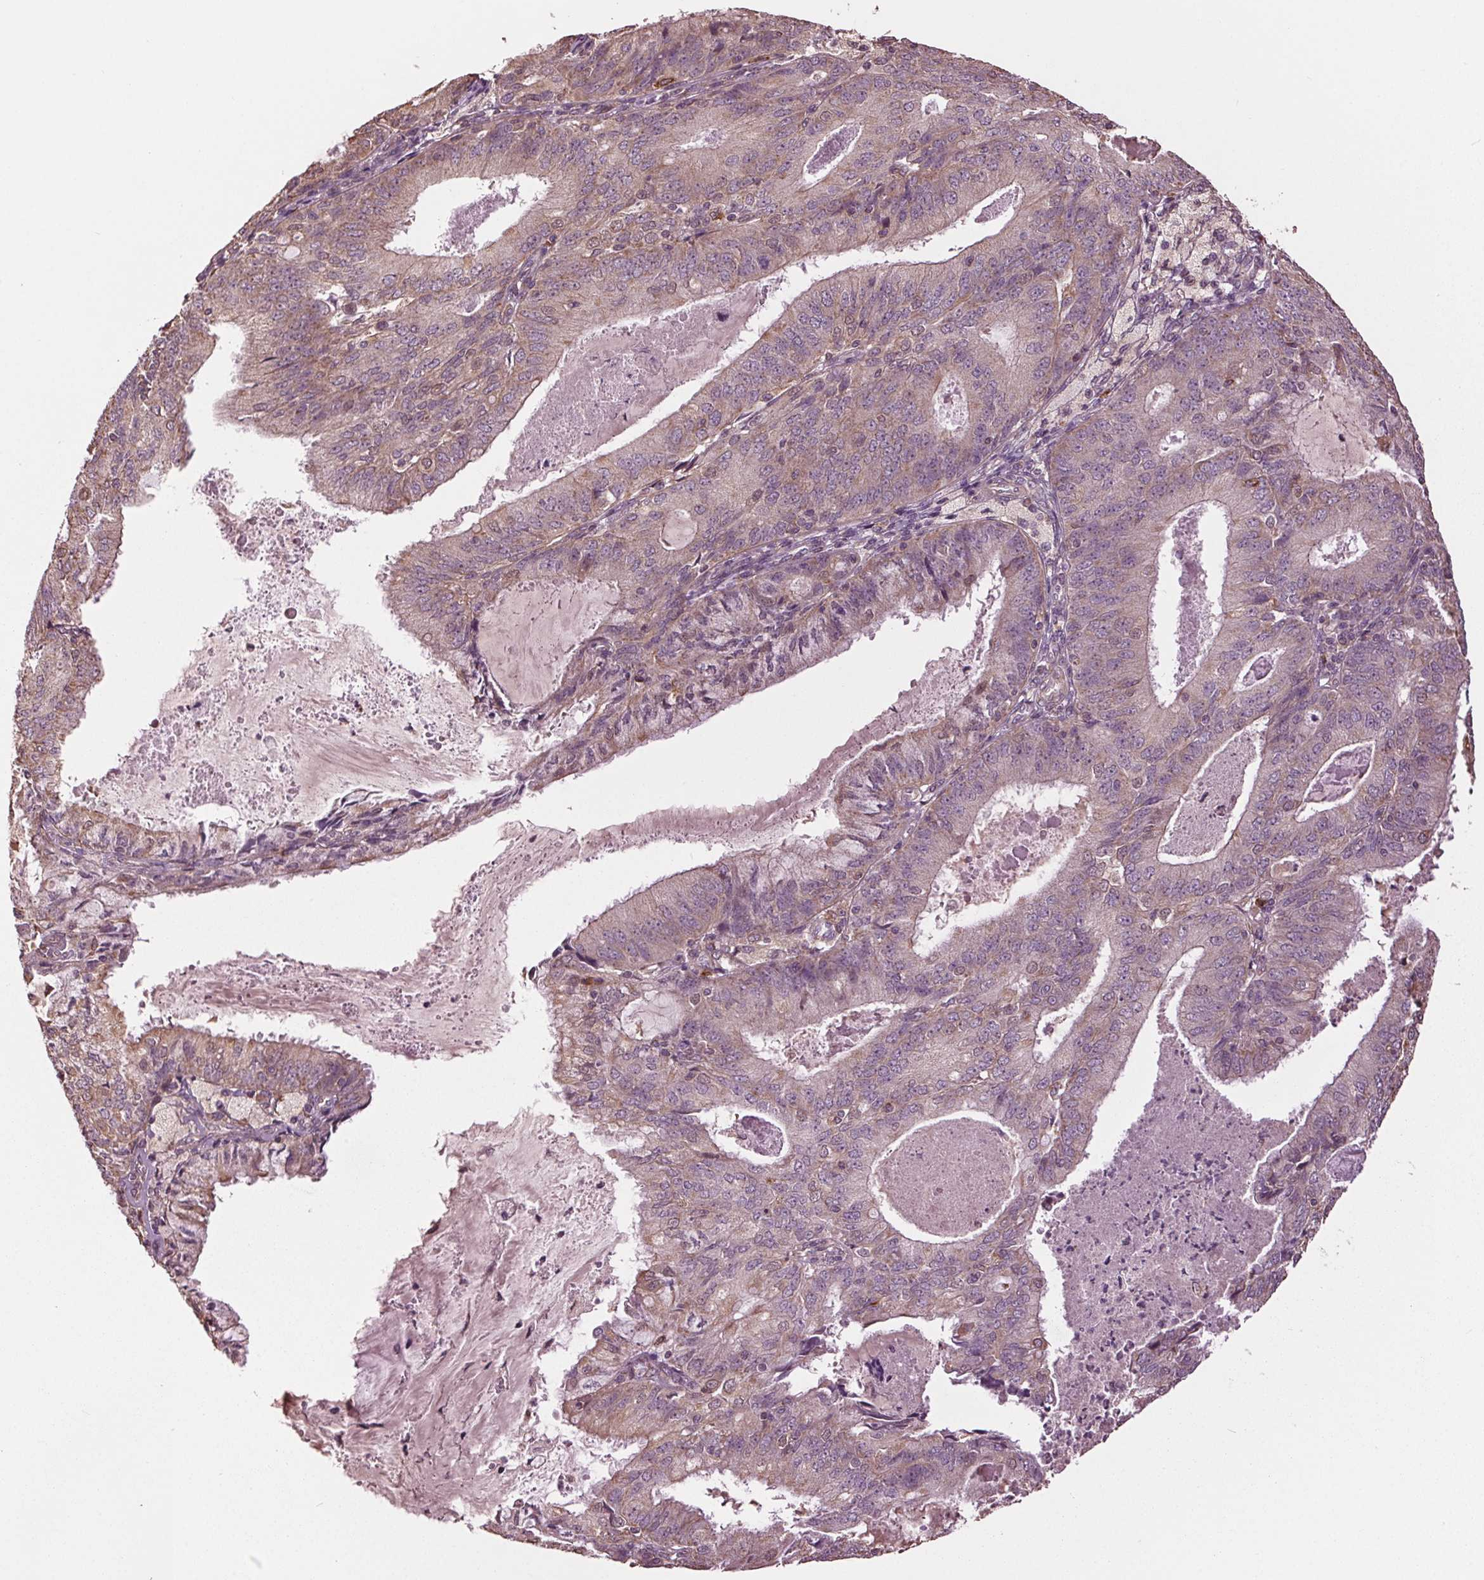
{"staining": {"intensity": "moderate", "quantity": "25%-75%", "location": "cytoplasmic/membranous"}, "tissue": "endometrial cancer", "cell_type": "Tumor cells", "image_type": "cancer", "snomed": [{"axis": "morphology", "description": "Adenocarcinoma, NOS"}, {"axis": "topography", "description": "Endometrium"}], "caption": "A micrograph of human endometrial adenocarcinoma stained for a protein displays moderate cytoplasmic/membranous brown staining in tumor cells.", "gene": "RNPEP", "patient": {"sex": "female", "age": 57}}